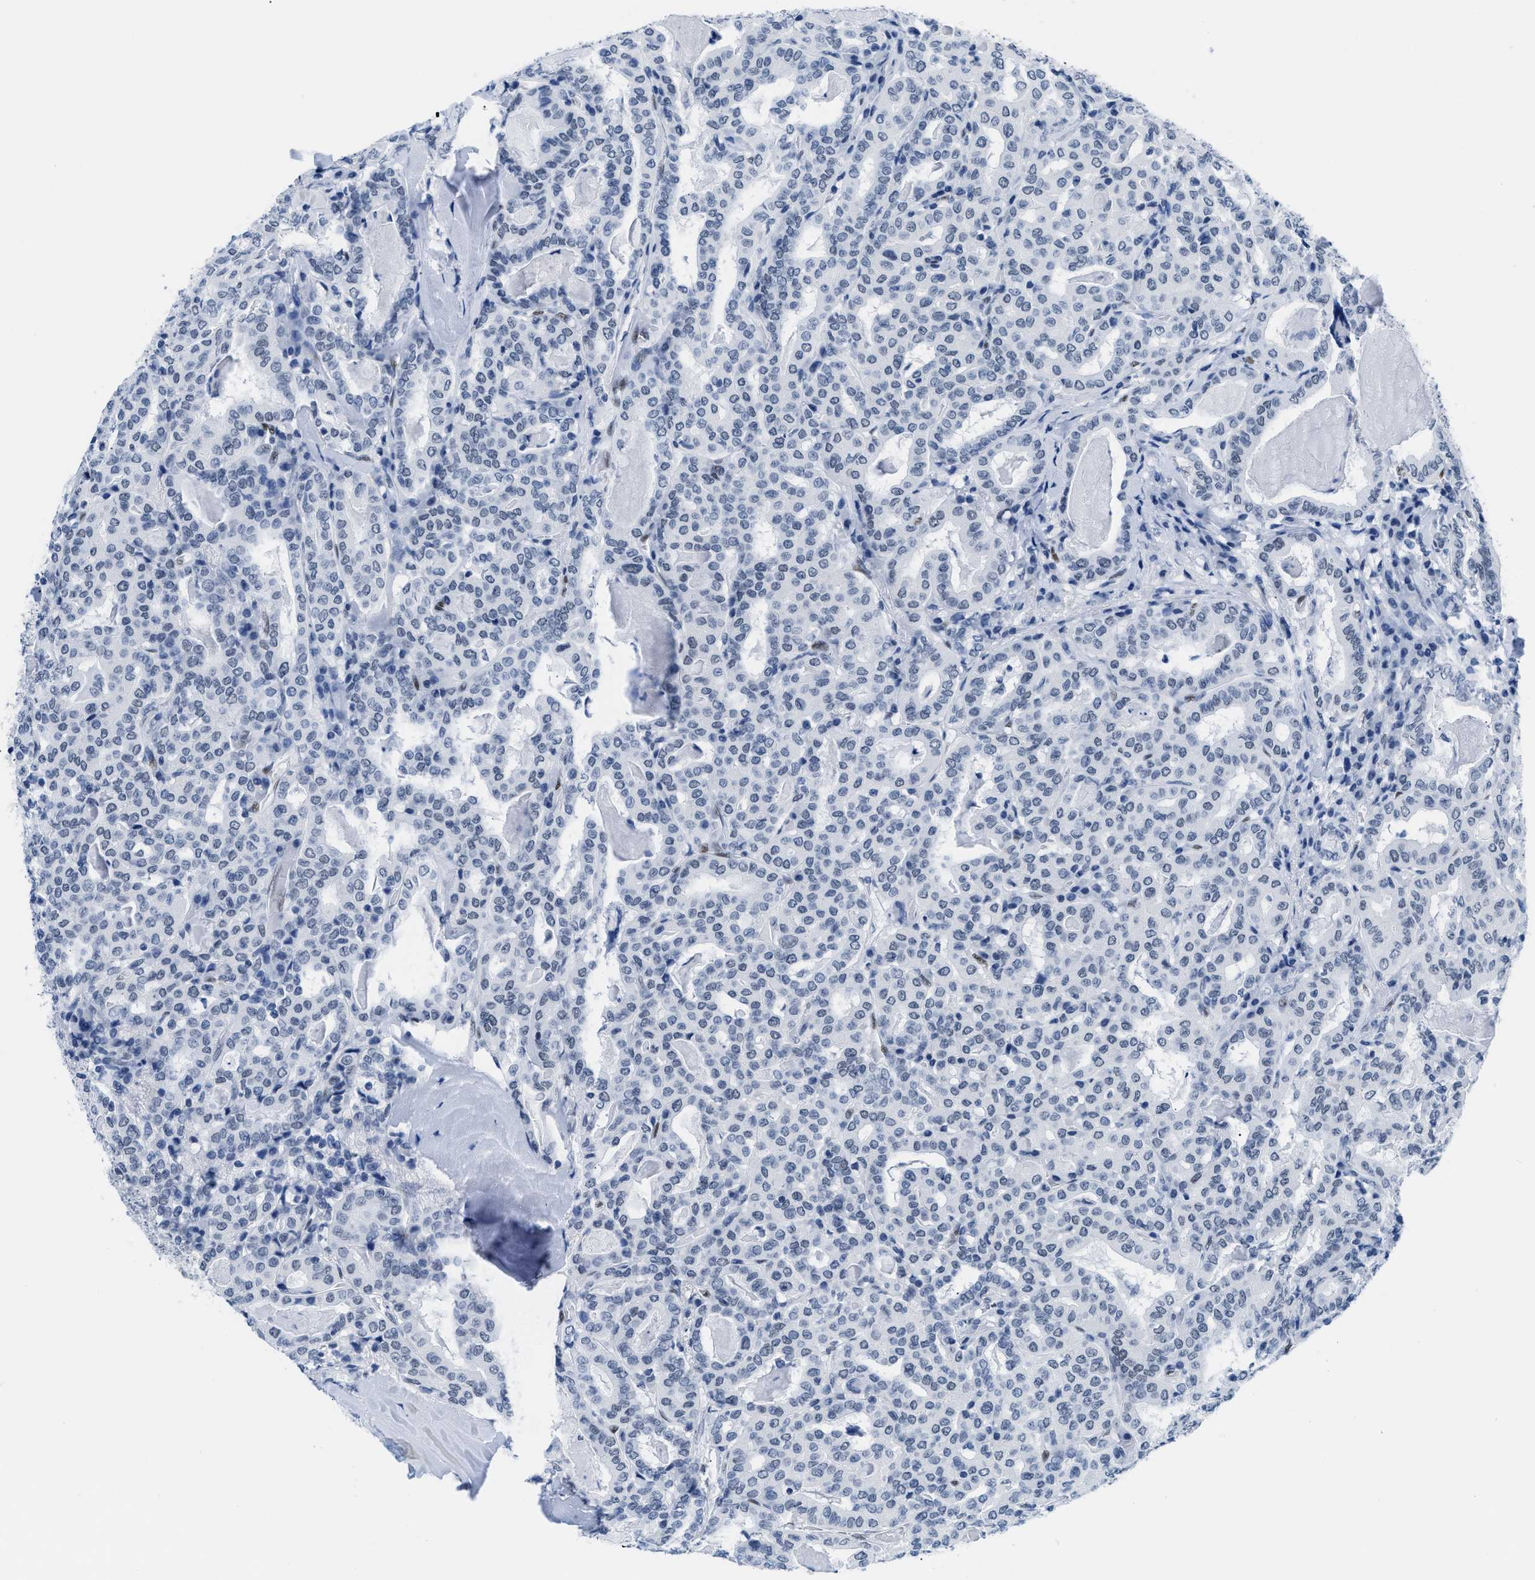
{"staining": {"intensity": "weak", "quantity": "<25%", "location": "nuclear"}, "tissue": "thyroid cancer", "cell_type": "Tumor cells", "image_type": "cancer", "snomed": [{"axis": "morphology", "description": "Papillary adenocarcinoma, NOS"}, {"axis": "topography", "description": "Thyroid gland"}], "caption": "High power microscopy micrograph of an immunohistochemistry micrograph of thyroid cancer, revealing no significant expression in tumor cells. (DAB immunohistochemistry (IHC) visualized using brightfield microscopy, high magnification).", "gene": "CTBP1", "patient": {"sex": "female", "age": 42}}